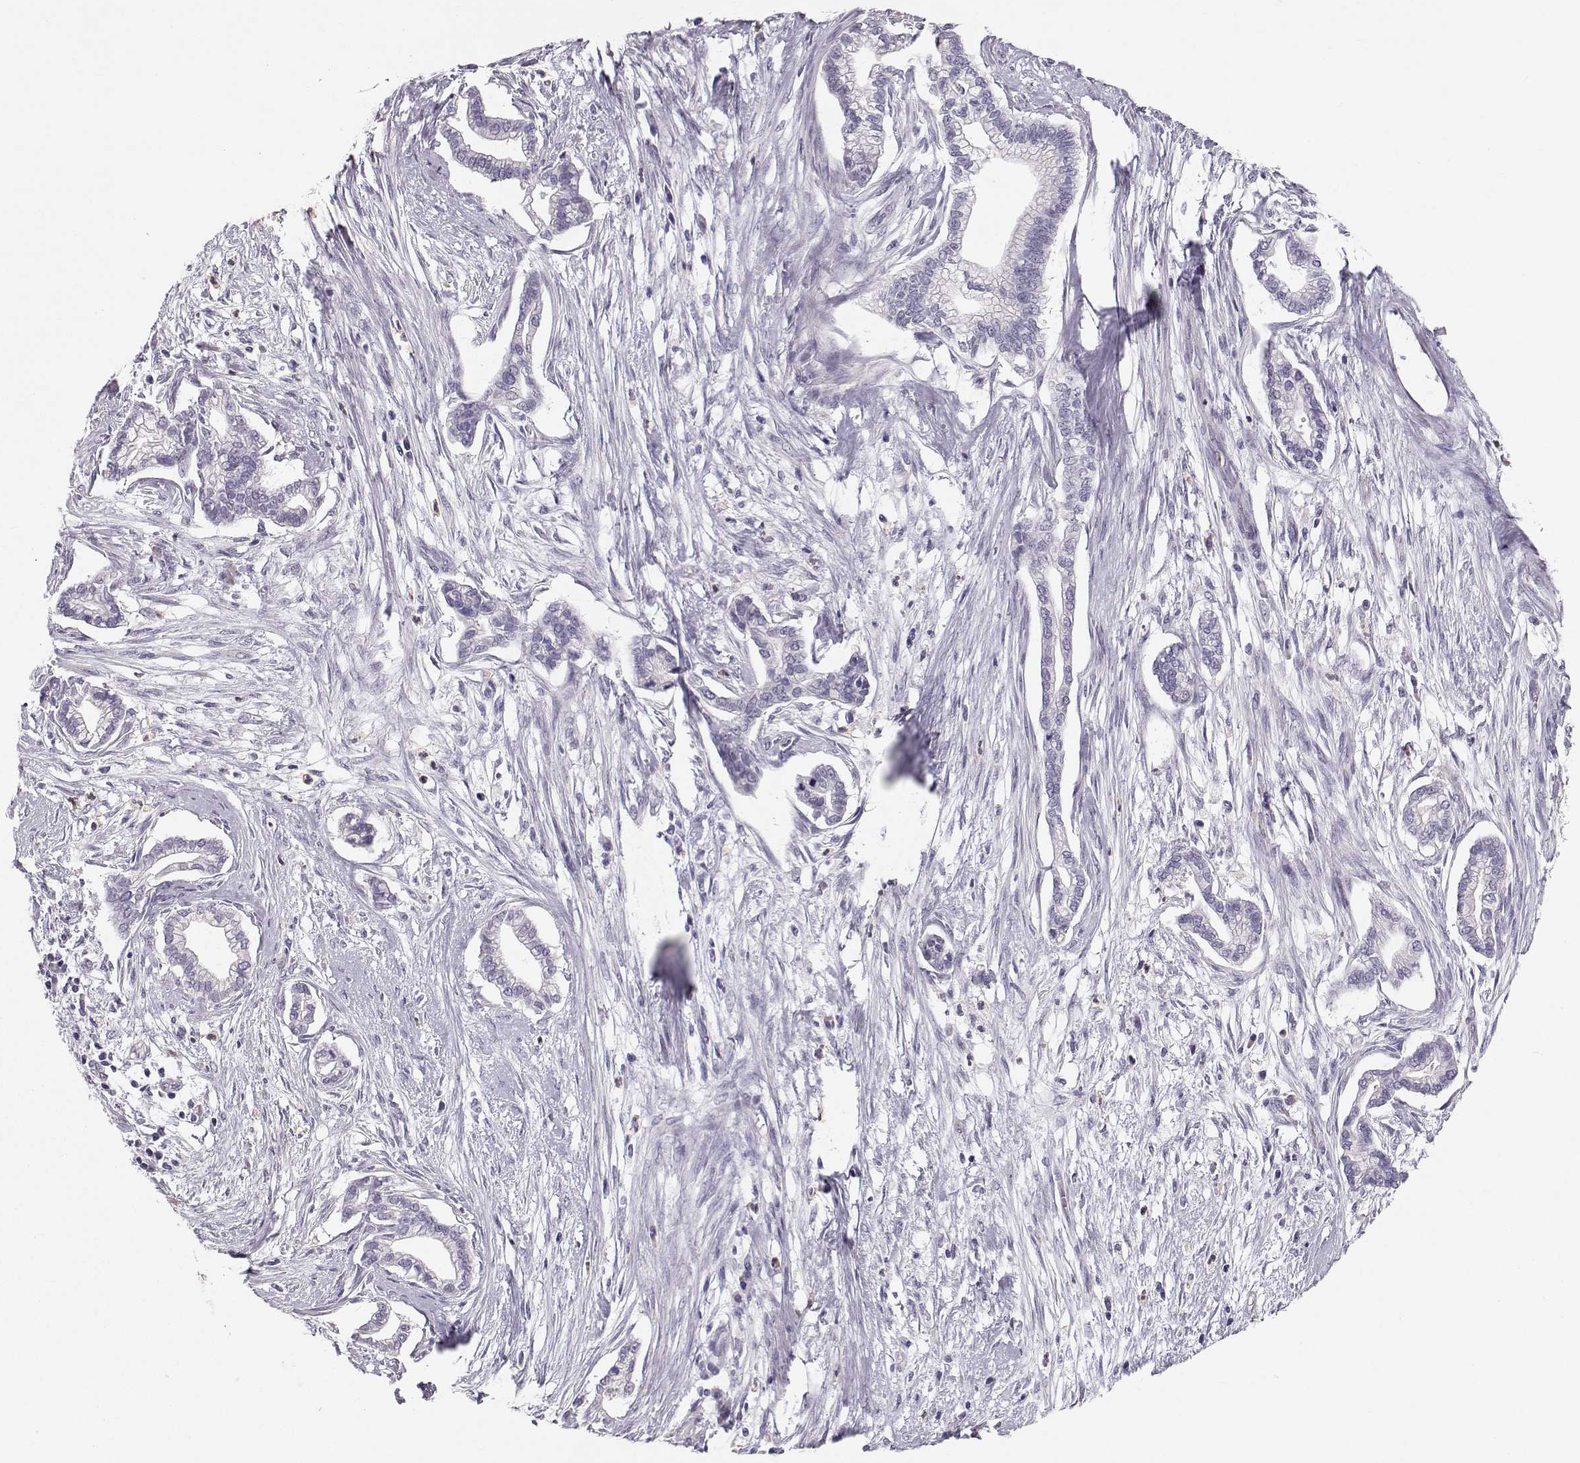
{"staining": {"intensity": "negative", "quantity": "none", "location": "none"}, "tissue": "cervical cancer", "cell_type": "Tumor cells", "image_type": "cancer", "snomed": [{"axis": "morphology", "description": "Adenocarcinoma, NOS"}, {"axis": "topography", "description": "Cervix"}], "caption": "IHC of human cervical cancer (adenocarcinoma) reveals no expression in tumor cells.", "gene": "POU1F1", "patient": {"sex": "female", "age": 62}}